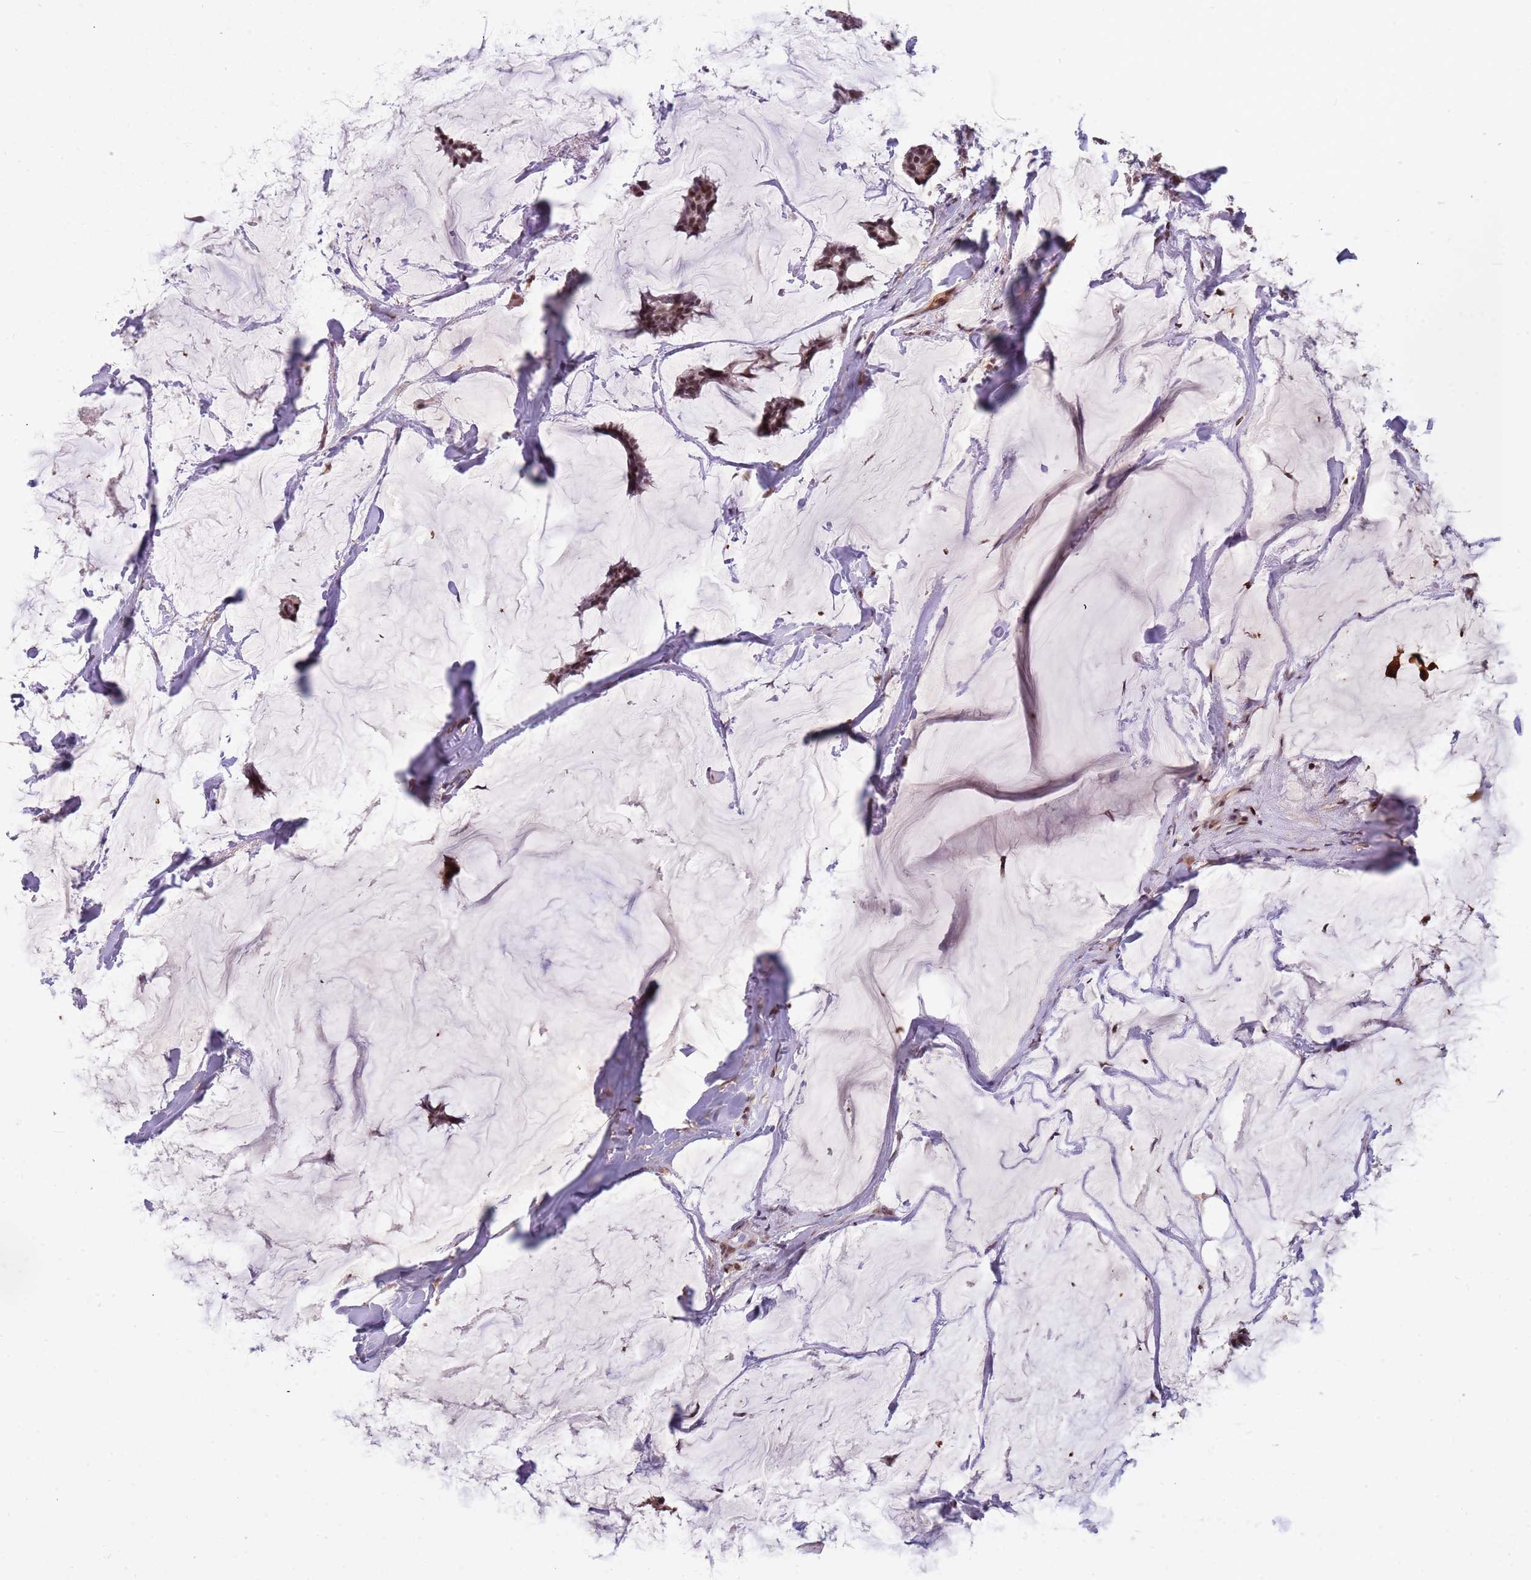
{"staining": {"intensity": "moderate", "quantity": ">75%", "location": "nuclear"}, "tissue": "breast cancer", "cell_type": "Tumor cells", "image_type": "cancer", "snomed": [{"axis": "morphology", "description": "Duct carcinoma"}, {"axis": "topography", "description": "Breast"}], "caption": "High-power microscopy captured an immunohistochemistry (IHC) histopathology image of breast infiltrating ductal carcinoma, revealing moderate nuclear positivity in approximately >75% of tumor cells.", "gene": "GBP2", "patient": {"sex": "female", "age": 93}}